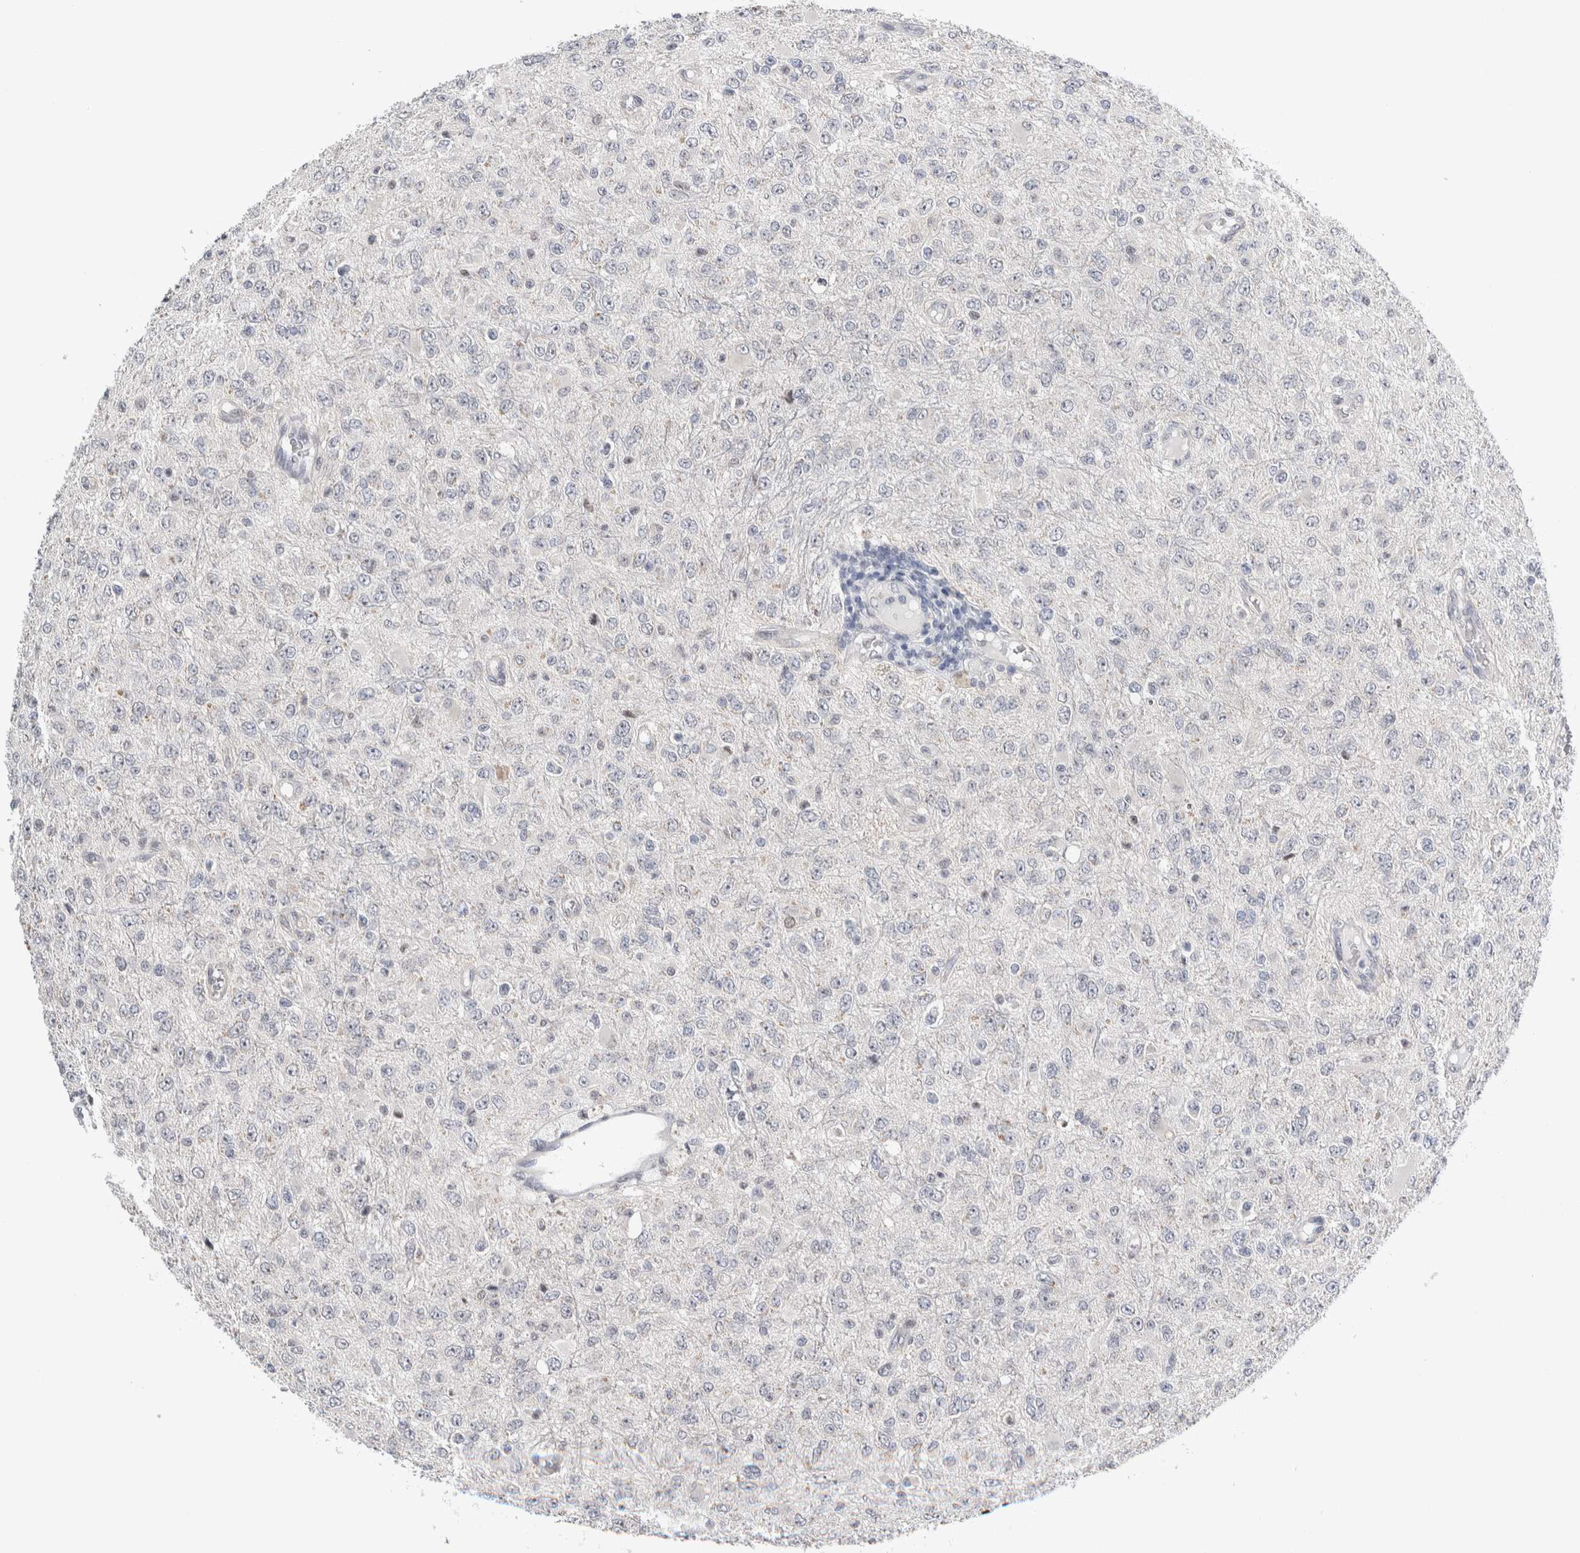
{"staining": {"intensity": "negative", "quantity": "none", "location": "none"}, "tissue": "glioma", "cell_type": "Tumor cells", "image_type": "cancer", "snomed": [{"axis": "morphology", "description": "Glioma, malignant, High grade"}, {"axis": "topography", "description": "pancreas cauda"}], "caption": "This micrograph is of malignant high-grade glioma stained with immunohistochemistry to label a protein in brown with the nuclei are counter-stained blue. There is no staining in tumor cells. (DAB (3,3'-diaminobenzidine) immunohistochemistry (IHC) visualized using brightfield microscopy, high magnification).", "gene": "NEUROD1", "patient": {"sex": "male", "age": 60}}